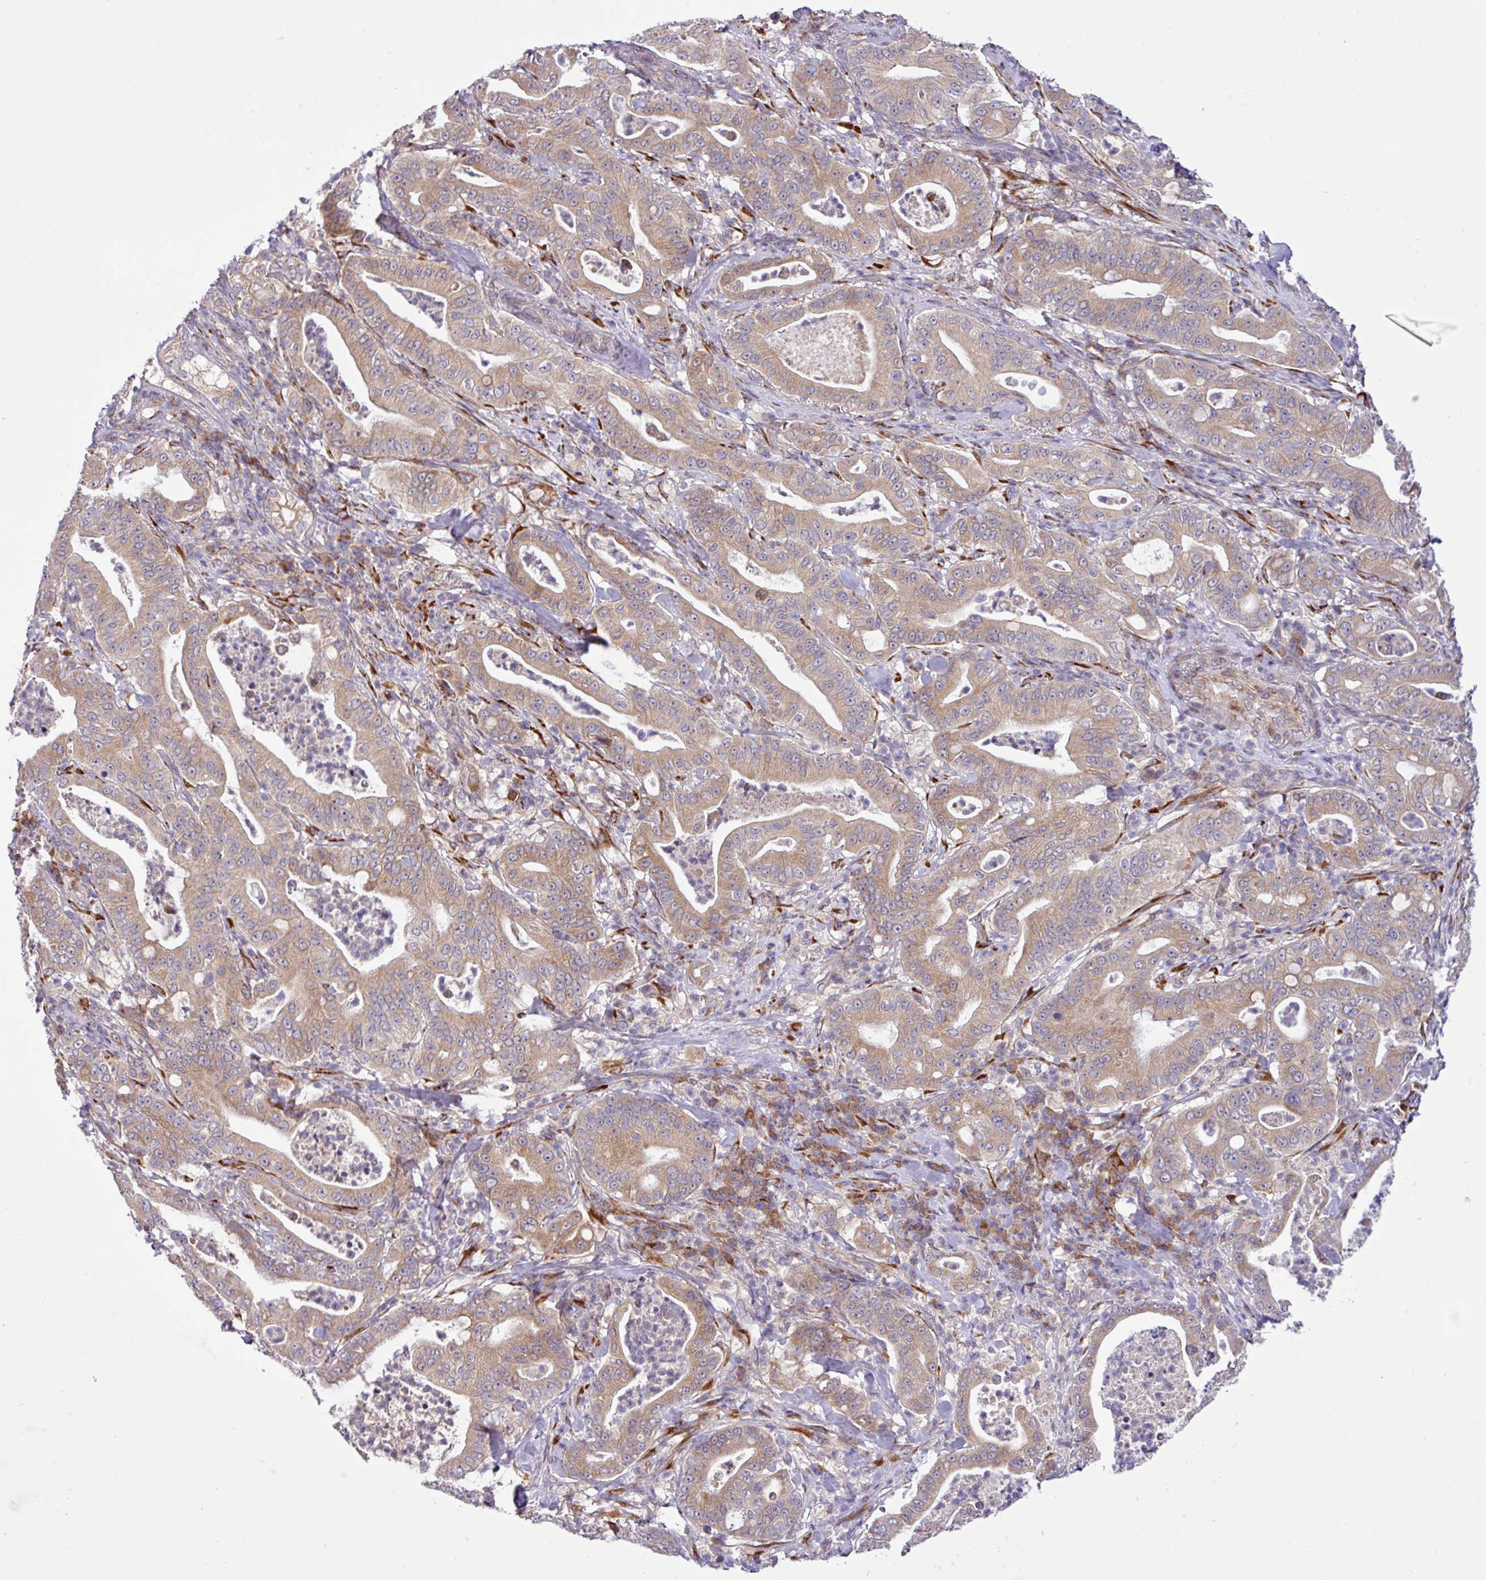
{"staining": {"intensity": "moderate", "quantity": ">75%", "location": "cytoplasmic/membranous"}, "tissue": "pancreatic cancer", "cell_type": "Tumor cells", "image_type": "cancer", "snomed": [{"axis": "morphology", "description": "Adenocarcinoma, NOS"}, {"axis": "topography", "description": "Pancreas"}], "caption": "Adenocarcinoma (pancreatic) was stained to show a protein in brown. There is medium levels of moderate cytoplasmic/membranous staining in about >75% of tumor cells.", "gene": "TM2D2", "patient": {"sex": "male", "age": 71}}